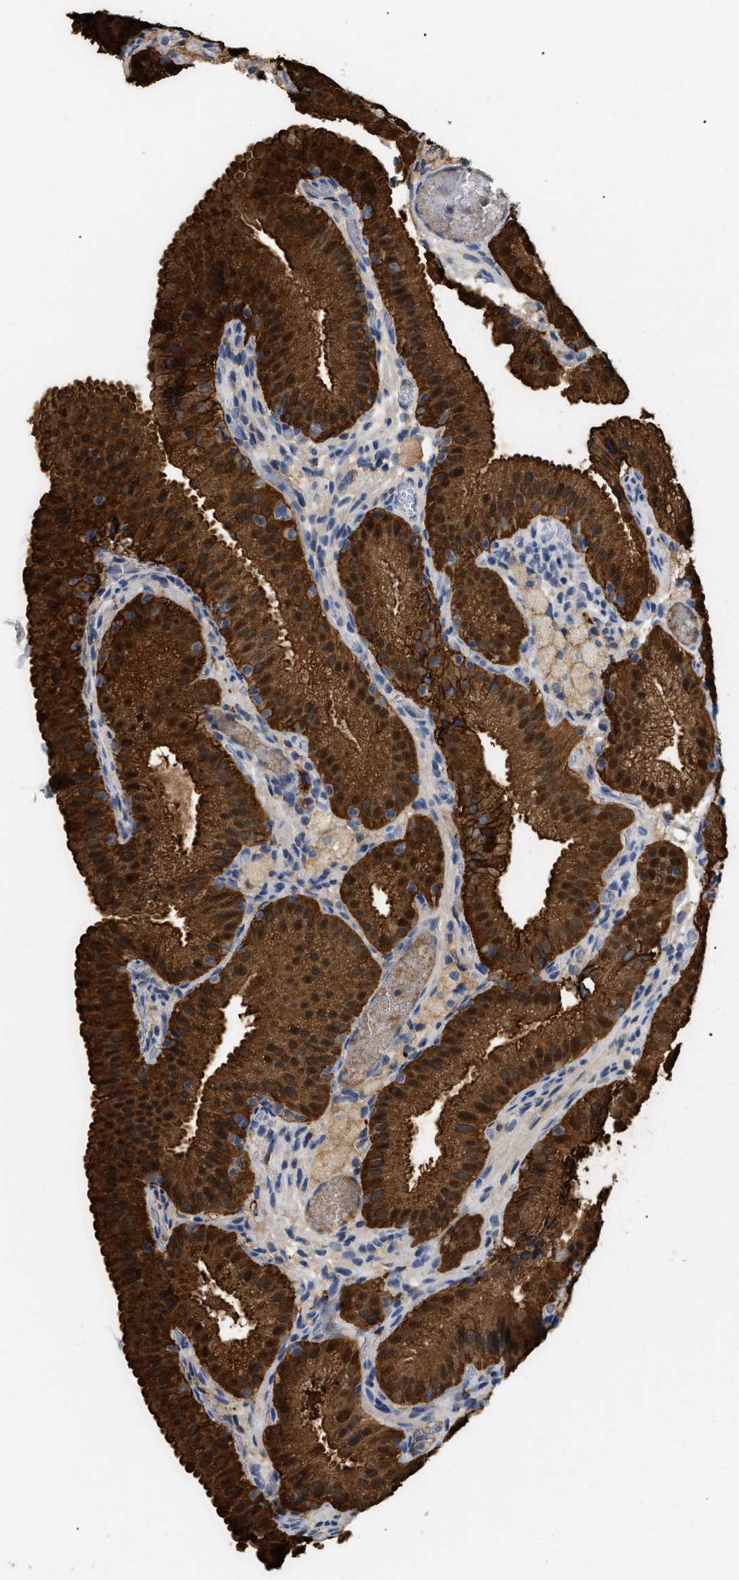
{"staining": {"intensity": "strong", "quantity": ">75%", "location": "cytoplasmic/membranous,nuclear"}, "tissue": "gallbladder", "cell_type": "Glandular cells", "image_type": "normal", "snomed": [{"axis": "morphology", "description": "Normal tissue, NOS"}, {"axis": "topography", "description": "Gallbladder"}], "caption": "Gallbladder stained with DAB (3,3'-diaminobenzidine) IHC shows high levels of strong cytoplasmic/membranous,nuclear positivity in approximately >75% of glandular cells. The protein of interest is stained brown, and the nuclei are stained in blue (DAB IHC with brightfield microscopy, high magnification).", "gene": "ANXA4", "patient": {"sex": "male", "age": 54}}